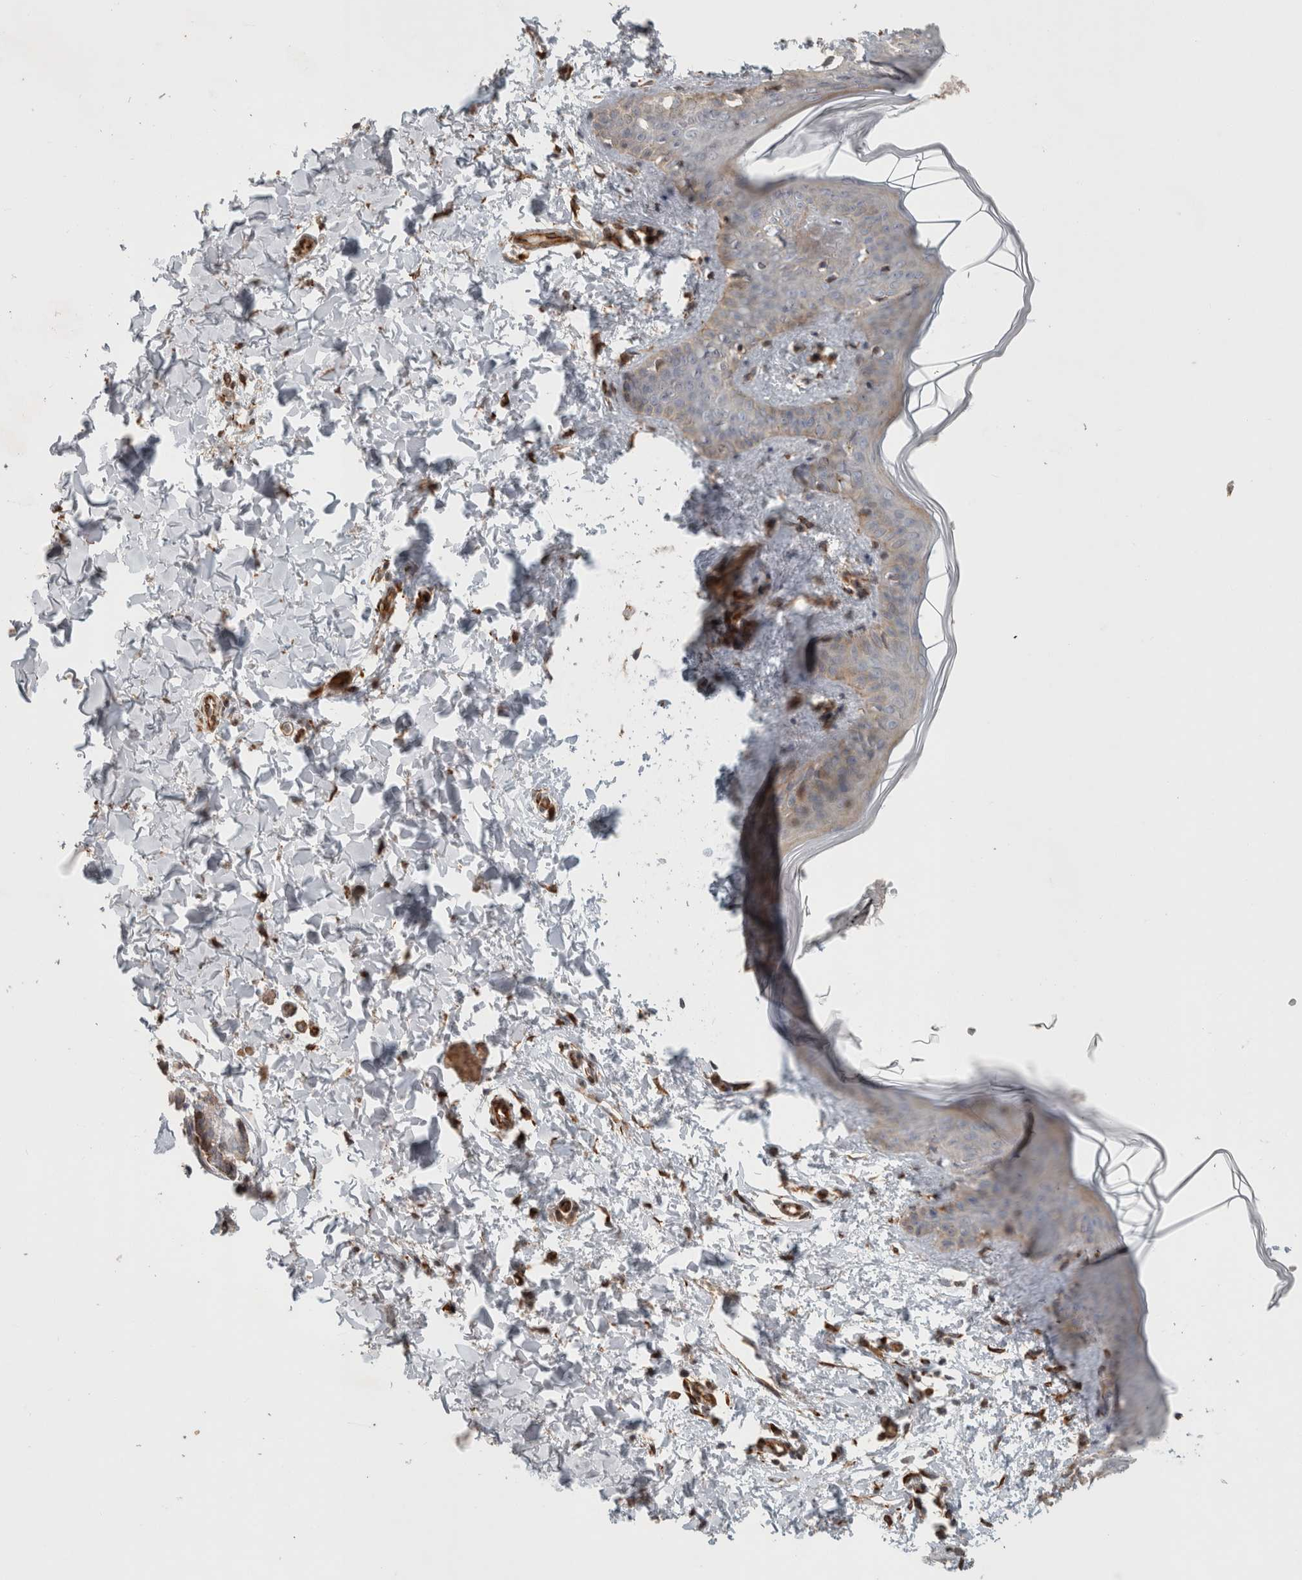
{"staining": {"intensity": "moderate", "quantity": ">75%", "location": "cytoplasmic/membranous"}, "tissue": "skin", "cell_type": "Fibroblasts", "image_type": "normal", "snomed": [{"axis": "morphology", "description": "Normal tissue, NOS"}, {"axis": "topography", "description": "Skin"}], "caption": "High-magnification brightfield microscopy of unremarkable skin stained with DAB (3,3'-diaminobenzidine) (brown) and counterstained with hematoxylin (blue). fibroblasts exhibit moderate cytoplasmic/membranous staining is present in approximately>75% of cells. (DAB (3,3'-diaminobenzidine) = brown stain, brightfield microscopy at high magnification).", "gene": "SIPA1L2", "patient": {"sex": "female", "age": 17}}